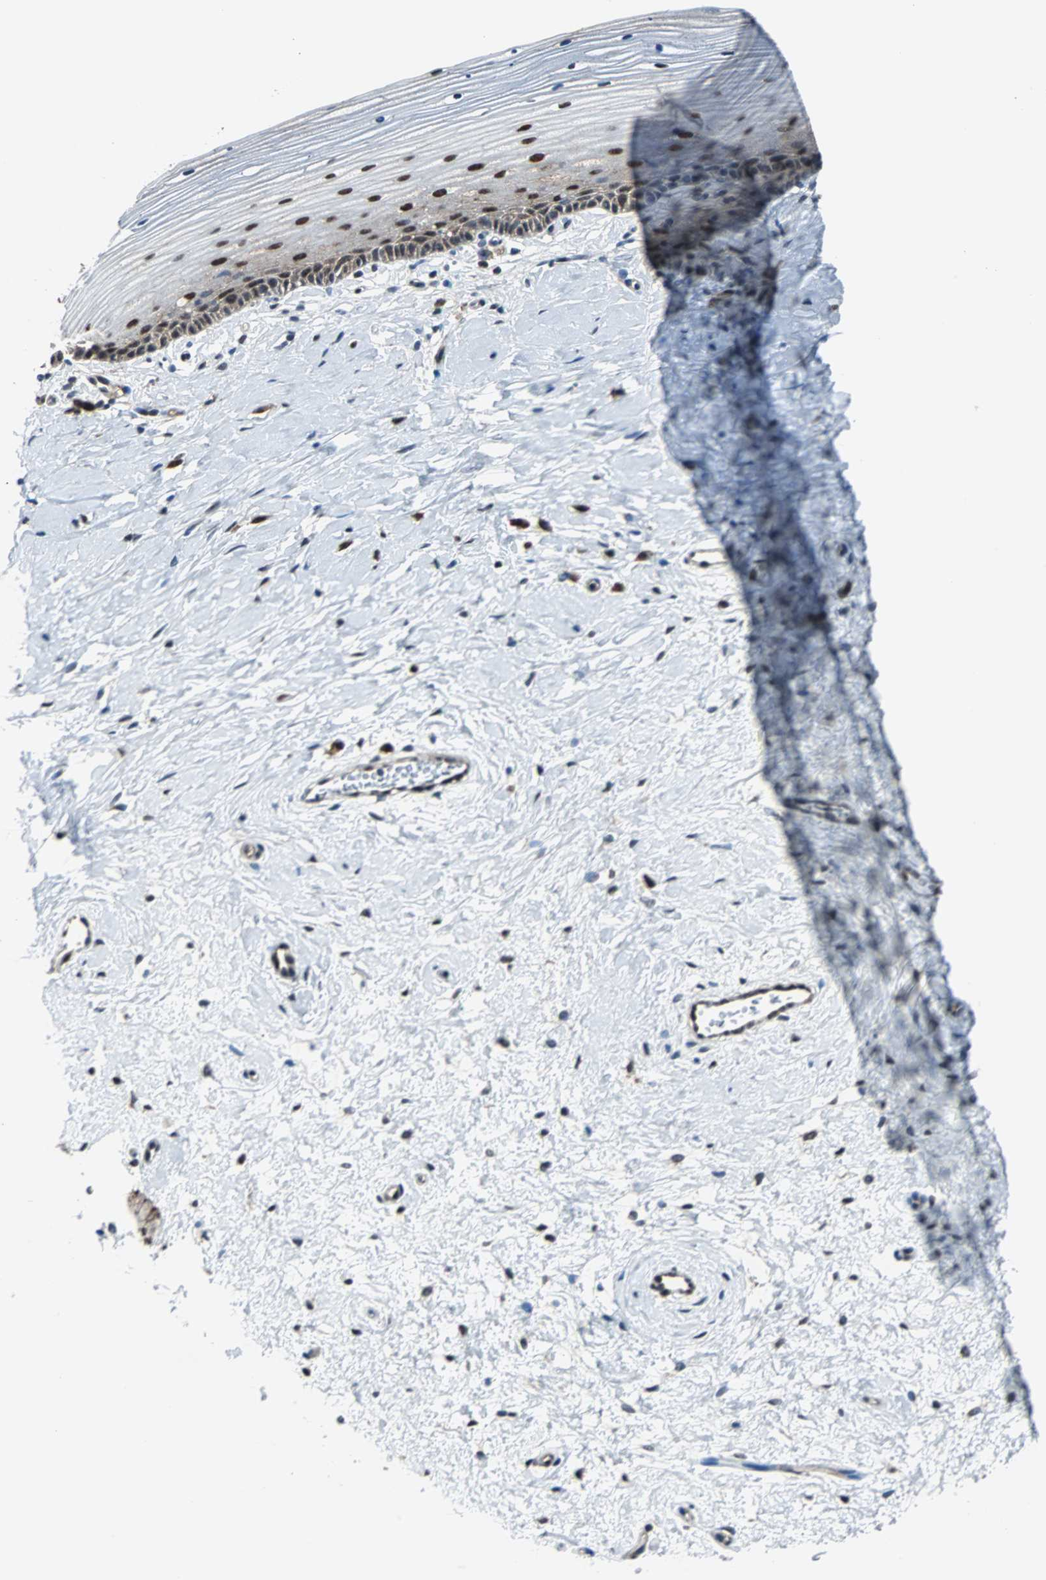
{"staining": {"intensity": "moderate", "quantity": ">75%", "location": "cytoplasmic/membranous,nuclear"}, "tissue": "cervix", "cell_type": "Glandular cells", "image_type": "normal", "snomed": [{"axis": "morphology", "description": "Normal tissue, NOS"}, {"axis": "topography", "description": "Cervix"}], "caption": "Immunohistochemistry histopathology image of unremarkable cervix stained for a protein (brown), which displays medium levels of moderate cytoplasmic/membranous,nuclear positivity in approximately >75% of glandular cells.", "gene": "VCP", "patient": {"sex": "female", "age": 39}}